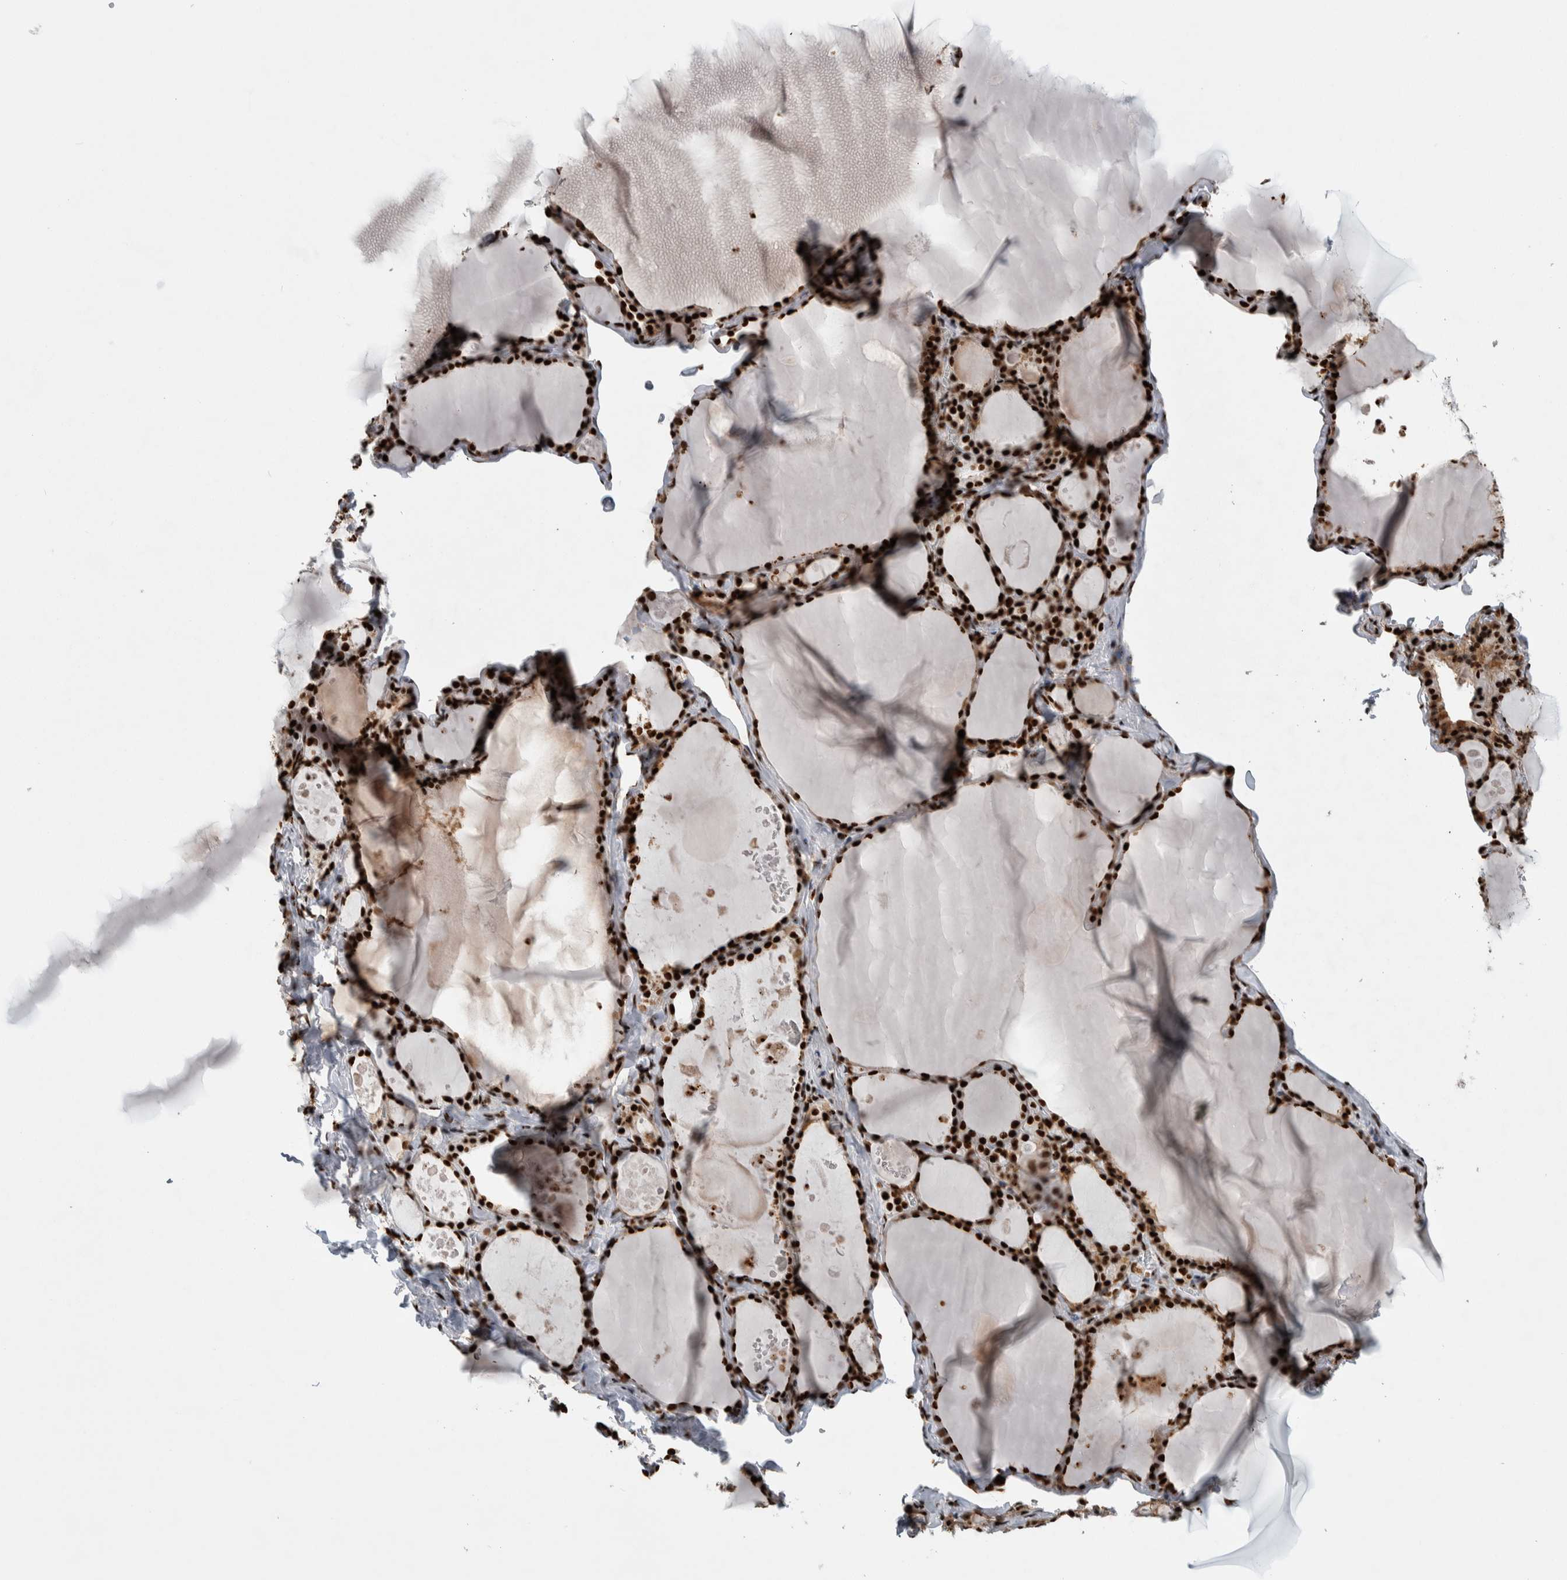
{"staining": {"intensity": "strong", "quantity": ">75%", "location": "nuclear"}, "tissue": "thyroid gland", "cell_type": "Glandular cells", "image_type": "normal", "snomed": [{"axis": "morphology", "description": "Normal tissue, NOS"}, {"axis": "topography", "description": "Thyroid gland"}], "caption": "Thyroid gland stained with IHC exhibits strong nuclear staining in approximately >75% of glandular cells. (Stains: DAB (3,3'-diaminobenzidine) in brown, nuclei in blue, Microscopy: brightfield microscopy at high magnification).", "gene": "NCL", "patient": {"sex": "male", "age": 56}}